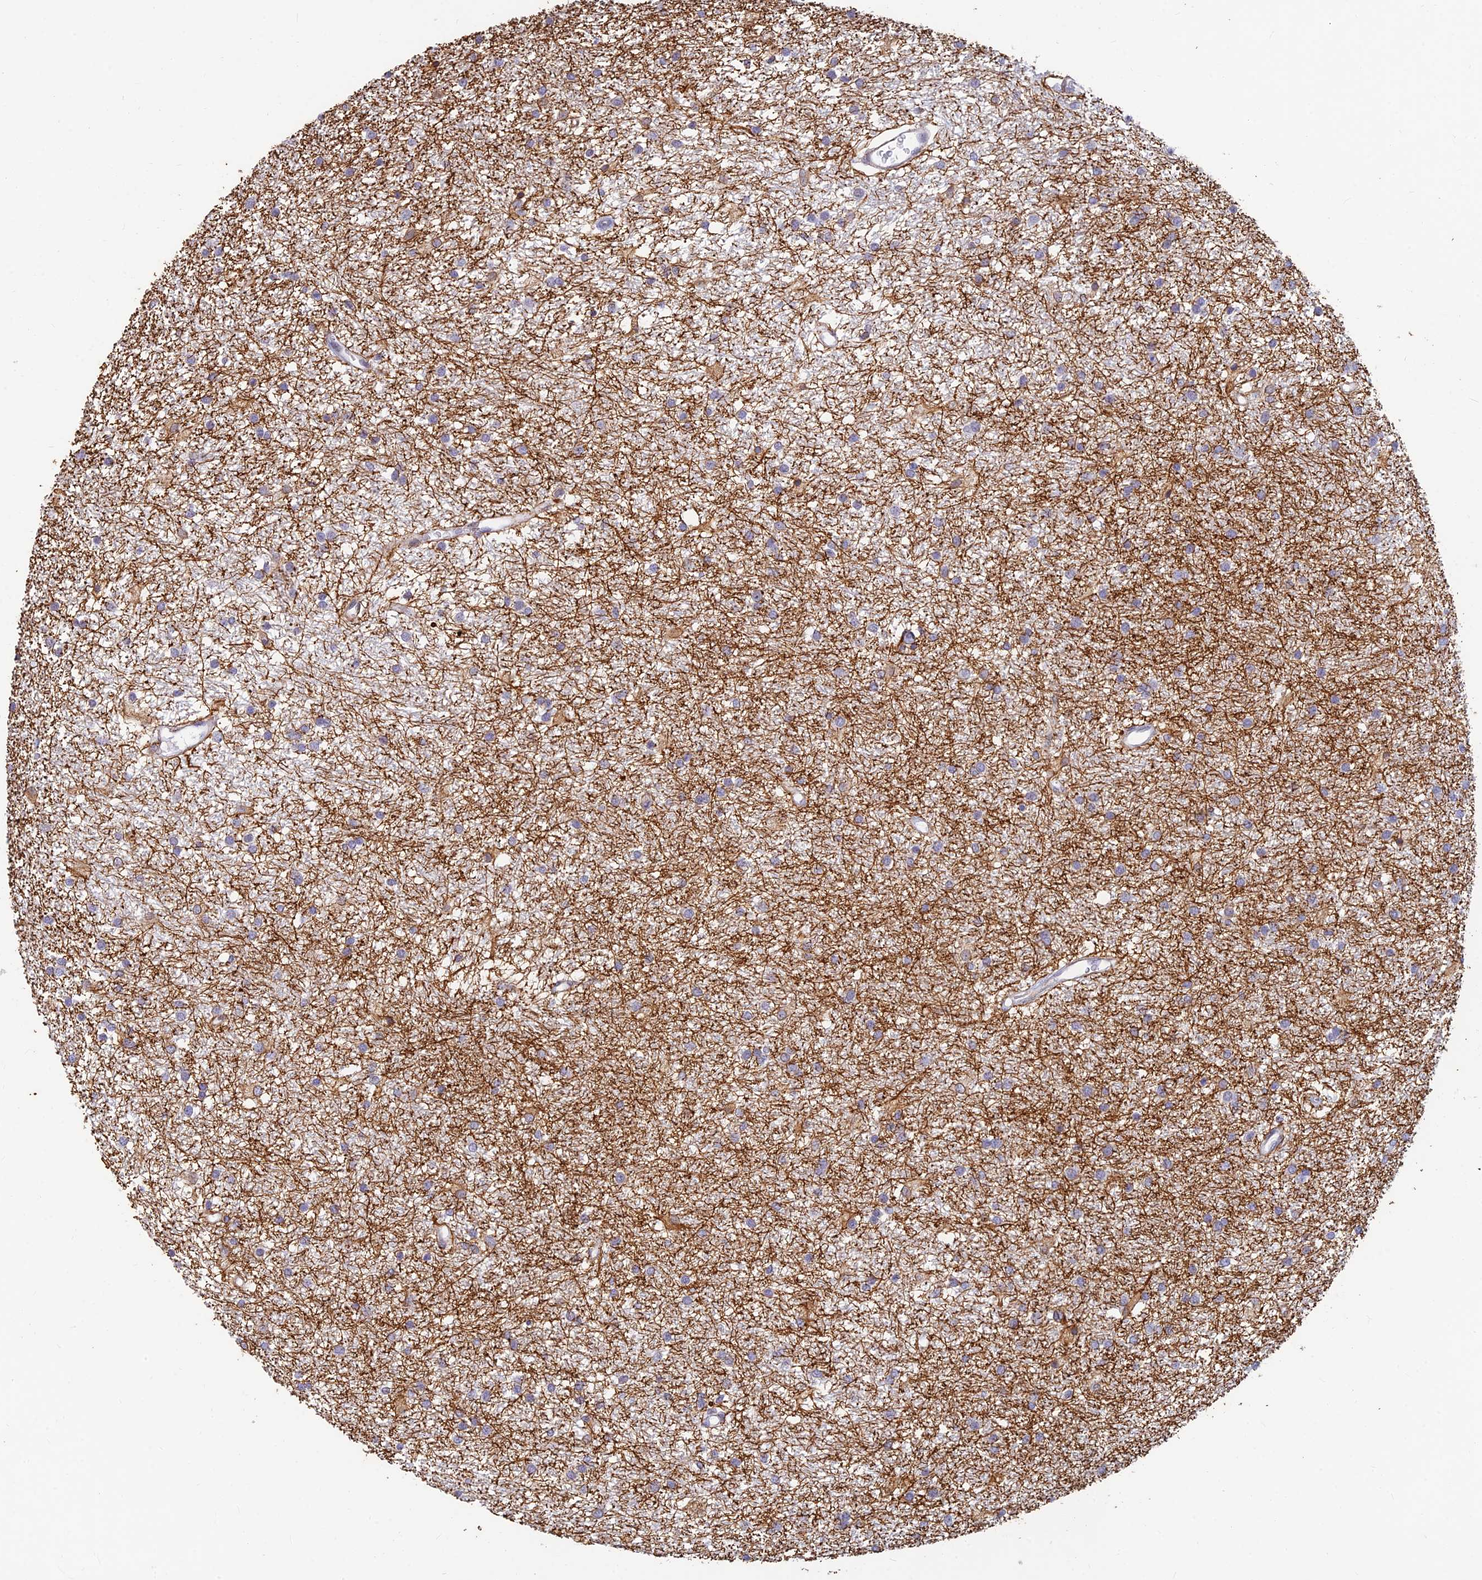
{"staining": {"intensity": "moderate", "quantity": "<25%", "location": "cytoplasmic/membranous"}, "tissue": "glioma", "cell_type": "Tumor cells", "image_type": "cancer", "snomed": [{"axis": "morphology", "description": "Glioma, malignant, High grade"}, {"axis": "topography", "description": "Brain"}], "caption": "This photomicrograph exhibits immunohistochemistry (IHC) staining of malignant glioma (high-grade), with low moderate cytoplasmic/membranous expression in approximately <25% of tumor cells.", "gene": "ALDH1L2", "patient": {"sex": "male", "age": 77}}